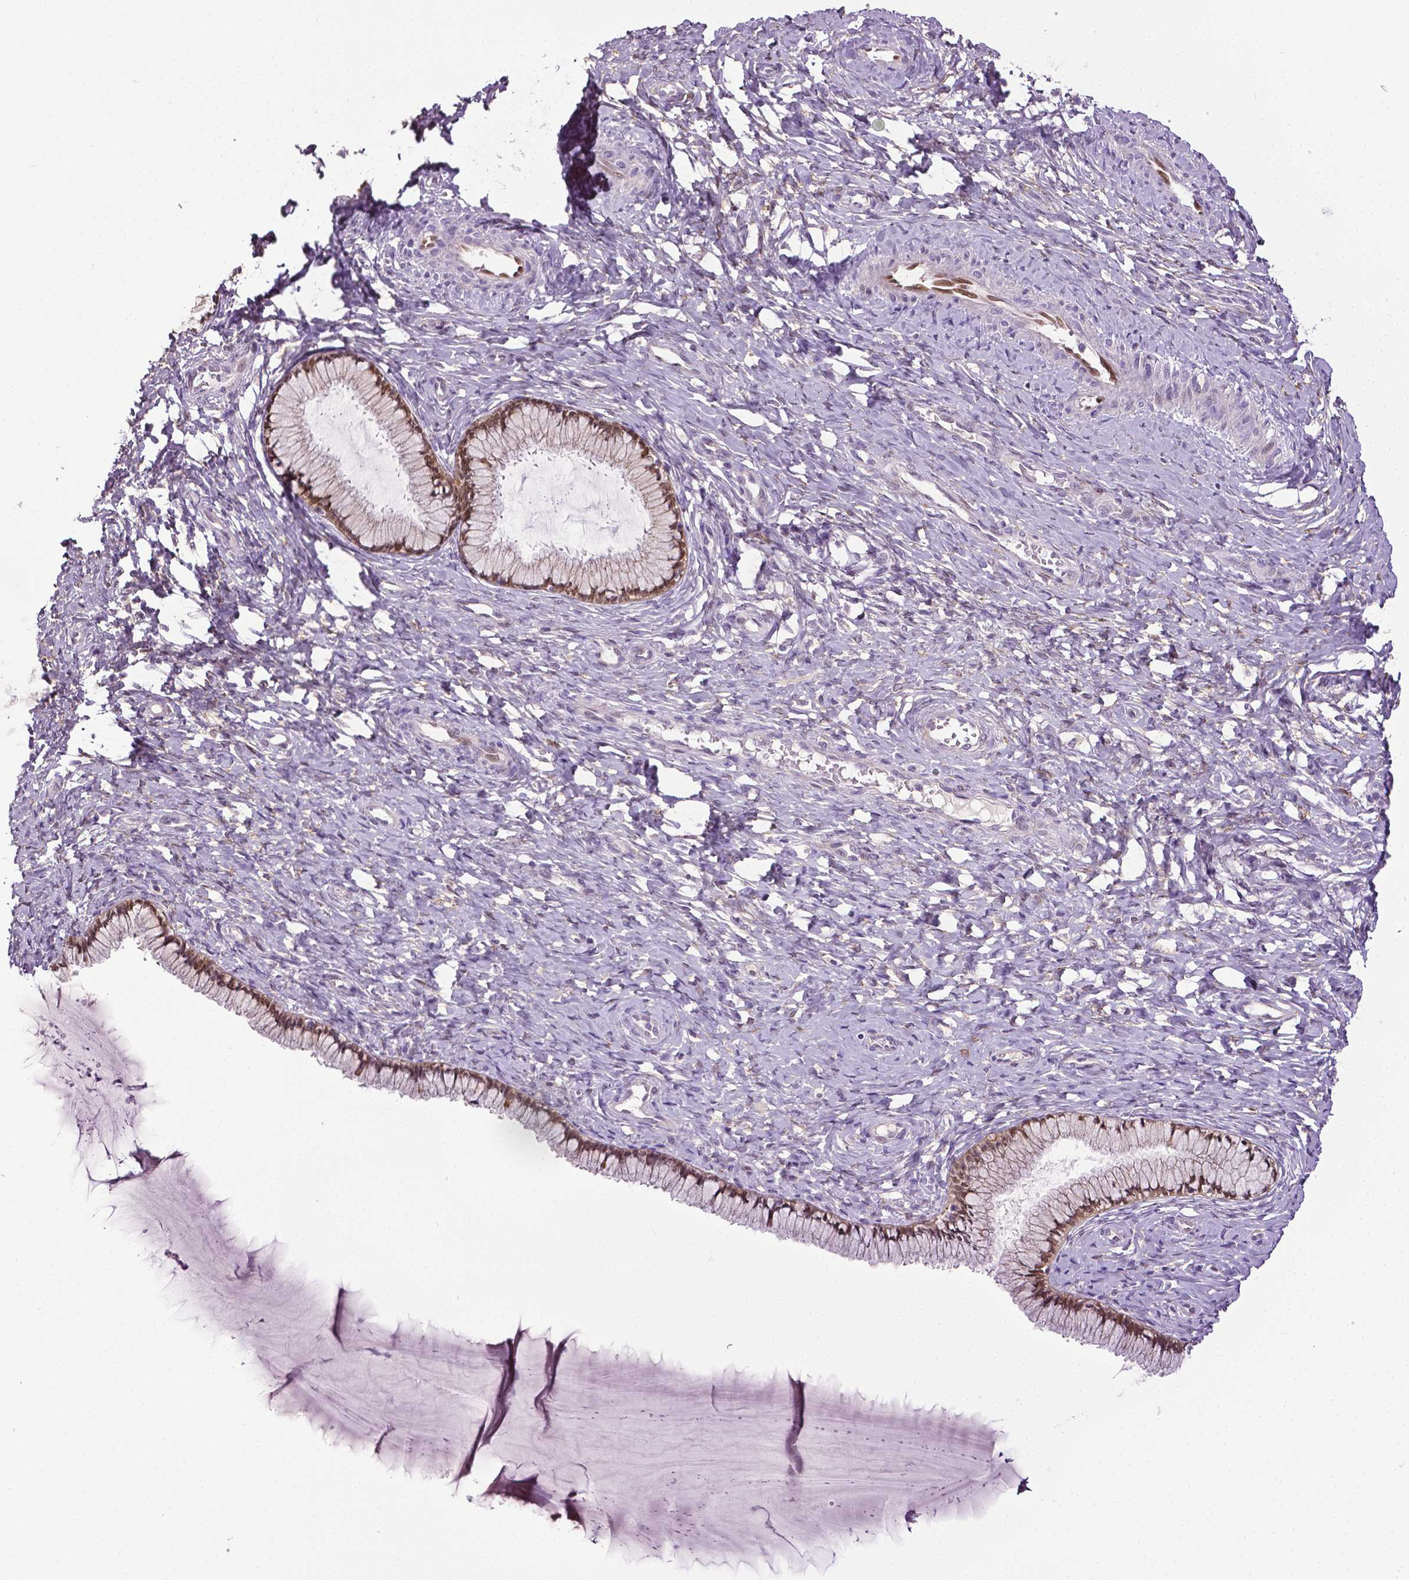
{"staining": {"intensity": "moderate", "quantity": ">75%", "location": "nuclear"}, "tissue": "cervix", "cell_type": "Glandular cells", "image_type": "normal", "snomed": [{"axis": "morphology", "description": "Normal tissue, NOS"}, {"axis": "topography", "description": "Cervix"}], "caption": "Protein expression analysis of unremarkable human cervix reveals moderate nuclear positivity in about >75% of glandular cells. Nuclei are stained in blue.", "gene": "PTGER3", "patient": {"sex": "female", "age": 37}}